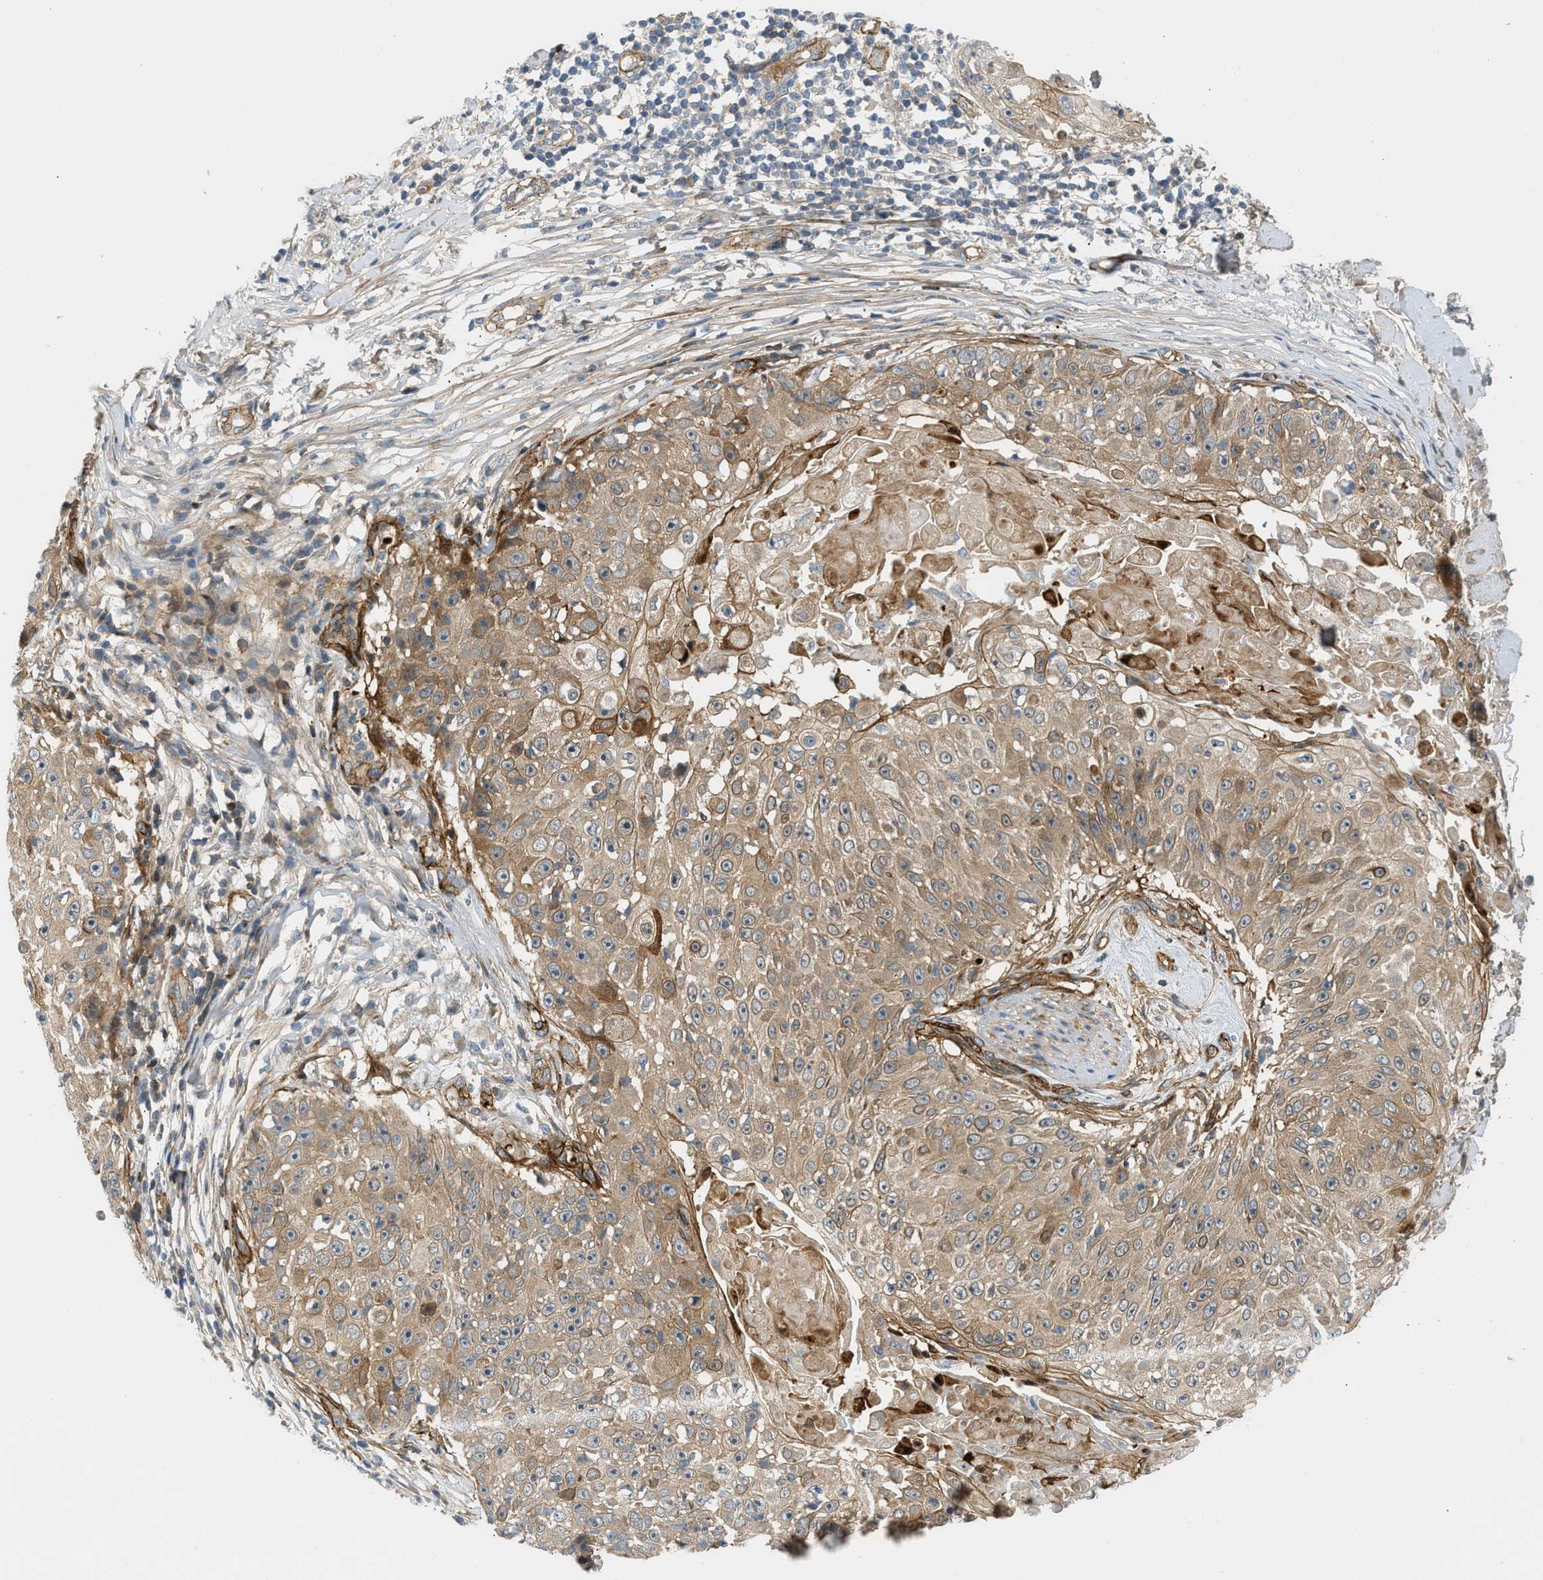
{"staining": {"intensity": "moderate", "quantity": ">75%", "location": "cytoplasmic/membranous"}, "tissue": "skin cancer", "cell_type": "Tumor cells", "image_type": "cancer", "snomed": [{"axis": "morphology", "description": "Squamous cell carcinoma, NOS"}, {"axis": "topography", "description": "Skin"}], "caption": "Squamous cell carcinoma (skin) stained with DAB immunohistochemistry (IHC) reveals medium levels of moderate cytoplasmic/membranous expression in approximately >75% of tumor cells.", "gene": "EDNRA", "patient": {"sex": "male", "age": 86}}